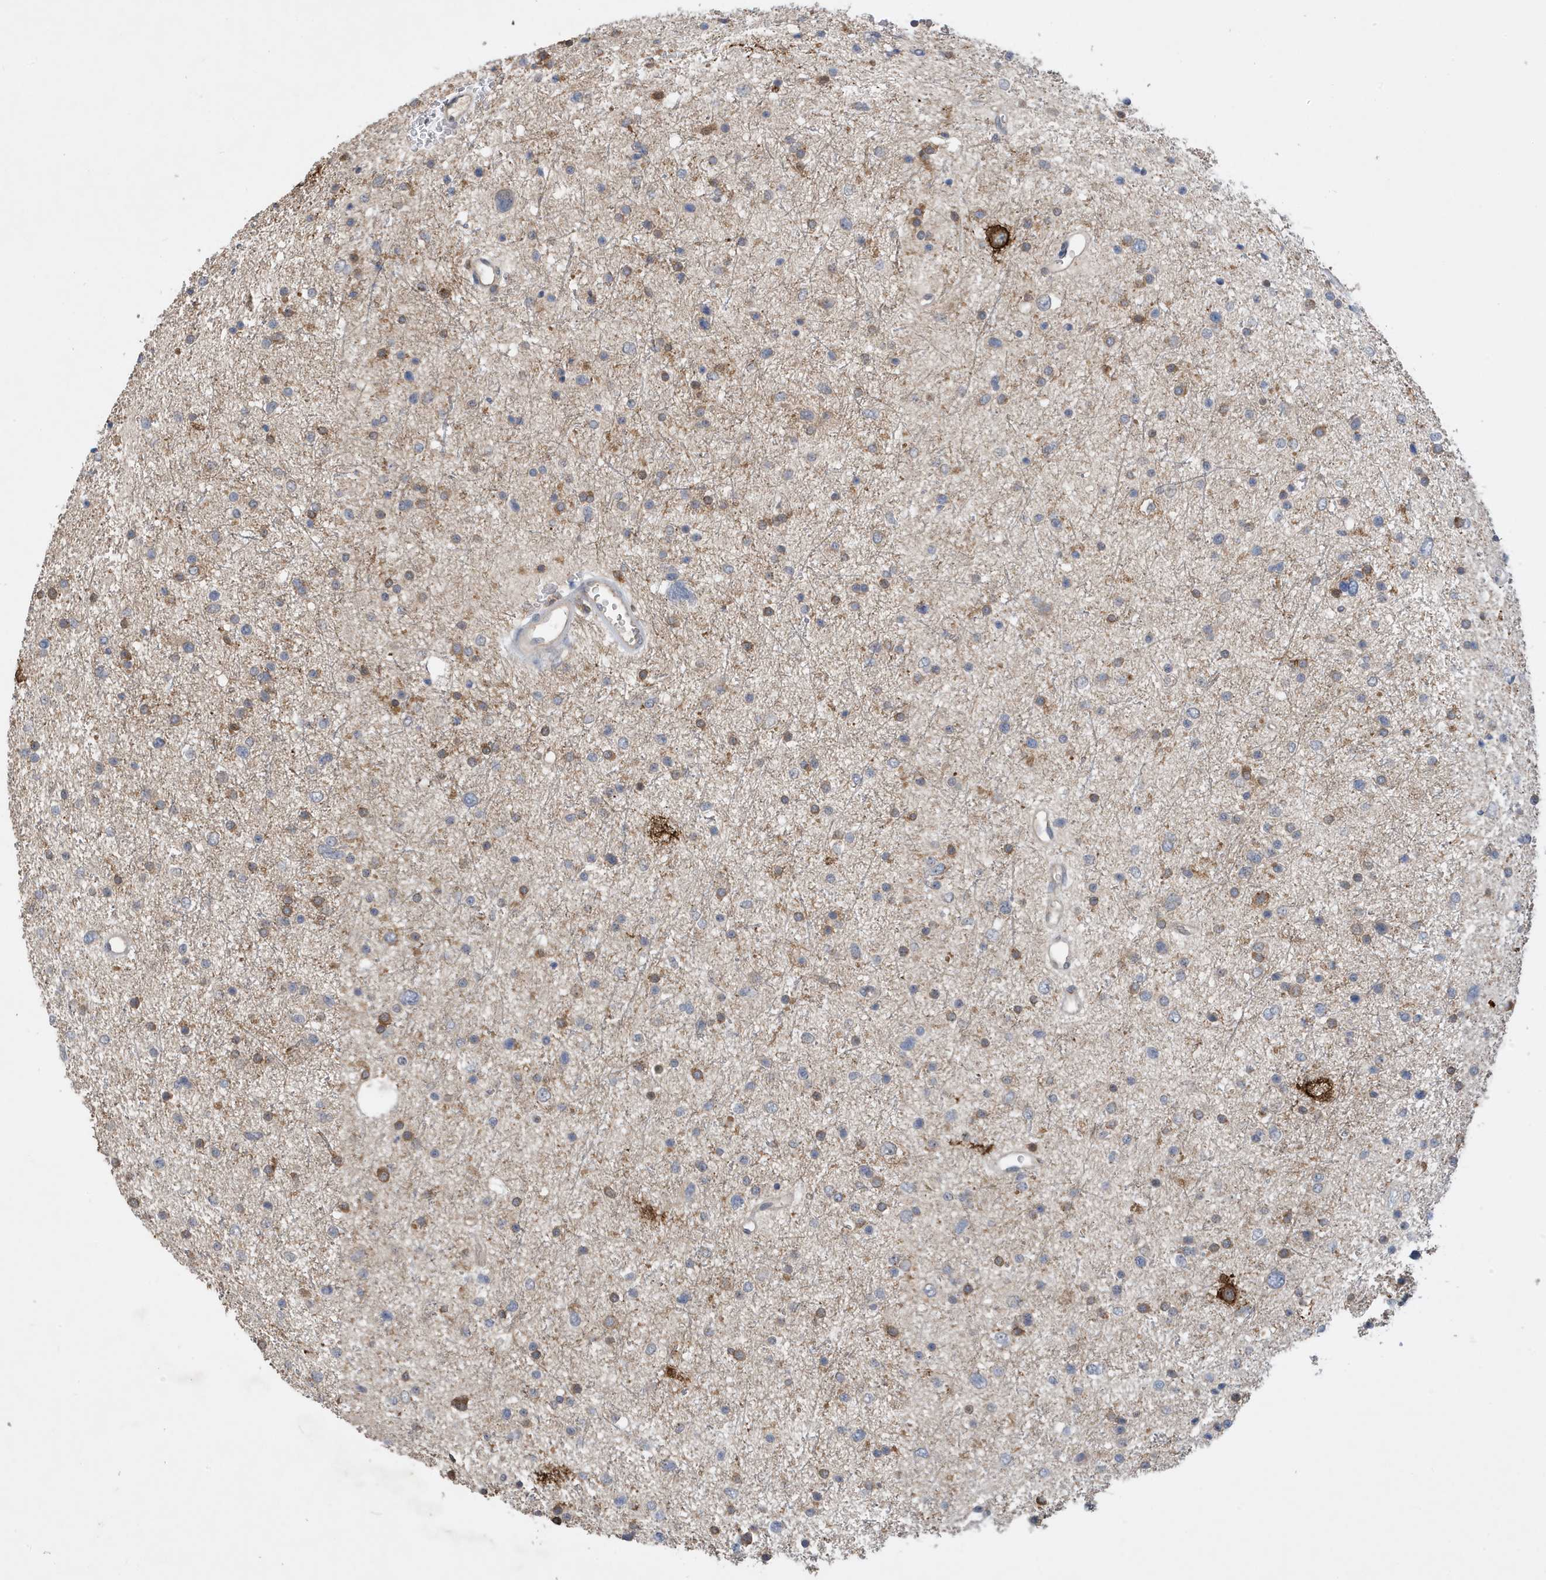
{"staining": {"intensity": "weak", "quantity": "<25%", "location": "cytoplasmic/membranous"}, "tissue": "glioma", "cell_type": "Tumor cells", "image_type": "cancer", "snomed": [{"axis": "morphology", "description": "Glioma, malignant, Low grade"}, {"axis": "topography", "description": "Brain"}], "caption": "Tumor cells are negative for protein expression in human low-grade glioma (malignant).", "gene": "NSUN3", "patient": {"sex": "female", "age": 37}}